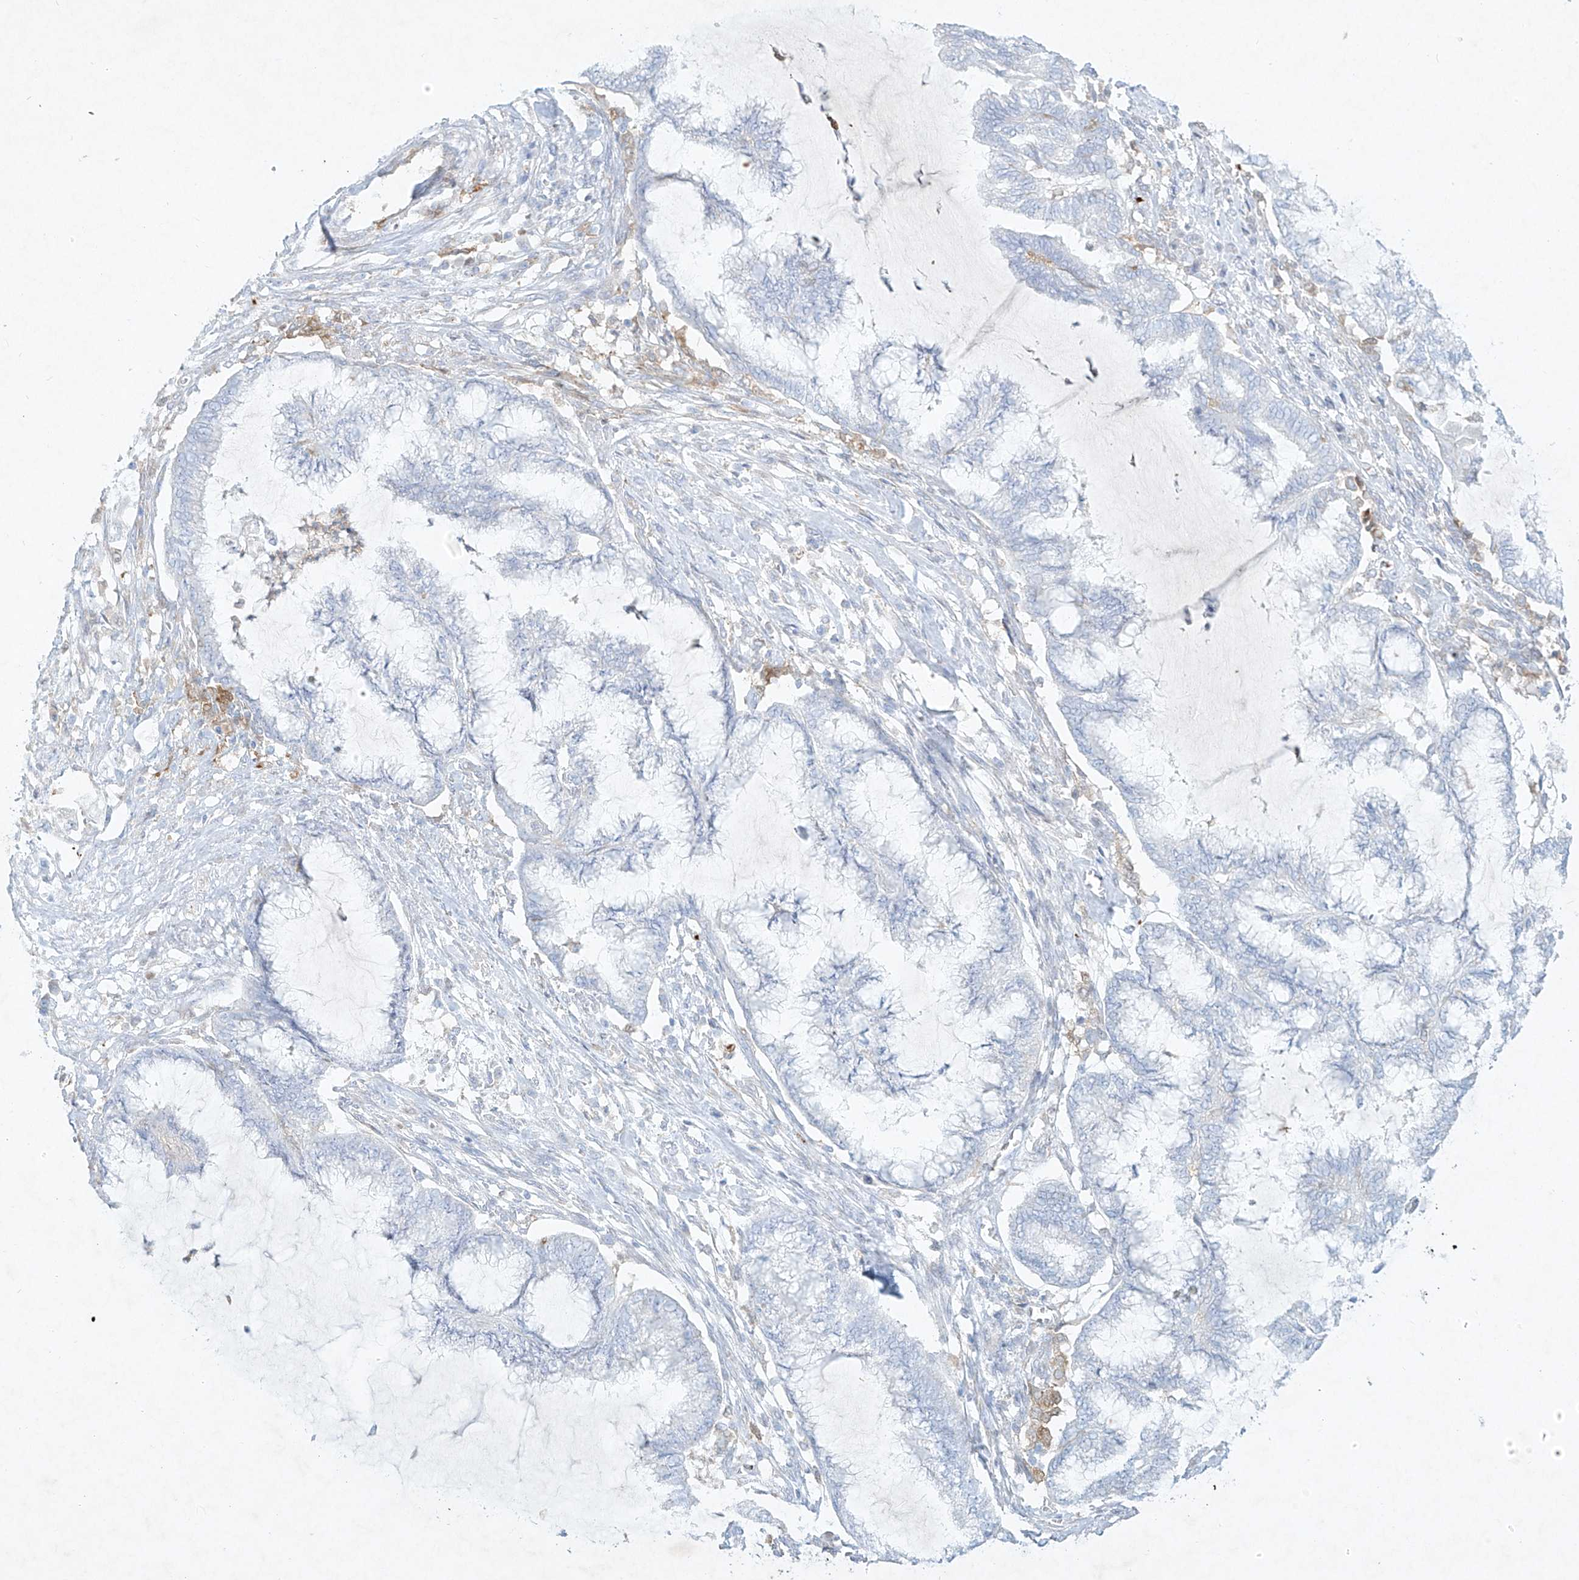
{"staining": {"intensity": "negative", "quantity": "none", "location": "none"}, "tissue": "endometrial cancer", "cell_type": "Tumor cells", "image_type": "cancer", "snomed": [{"axis": "morphology", "description": "Adenocarcinoma, NOS"}, {"axis": "topography", "description": "Endometrium"}], "caption": "Histopathology image shows no significant protein staining in tumor cells of adenocarcinoma (endometrial).", "gene": "PLEK", "patient": {"sex": "female", "age": 86}}